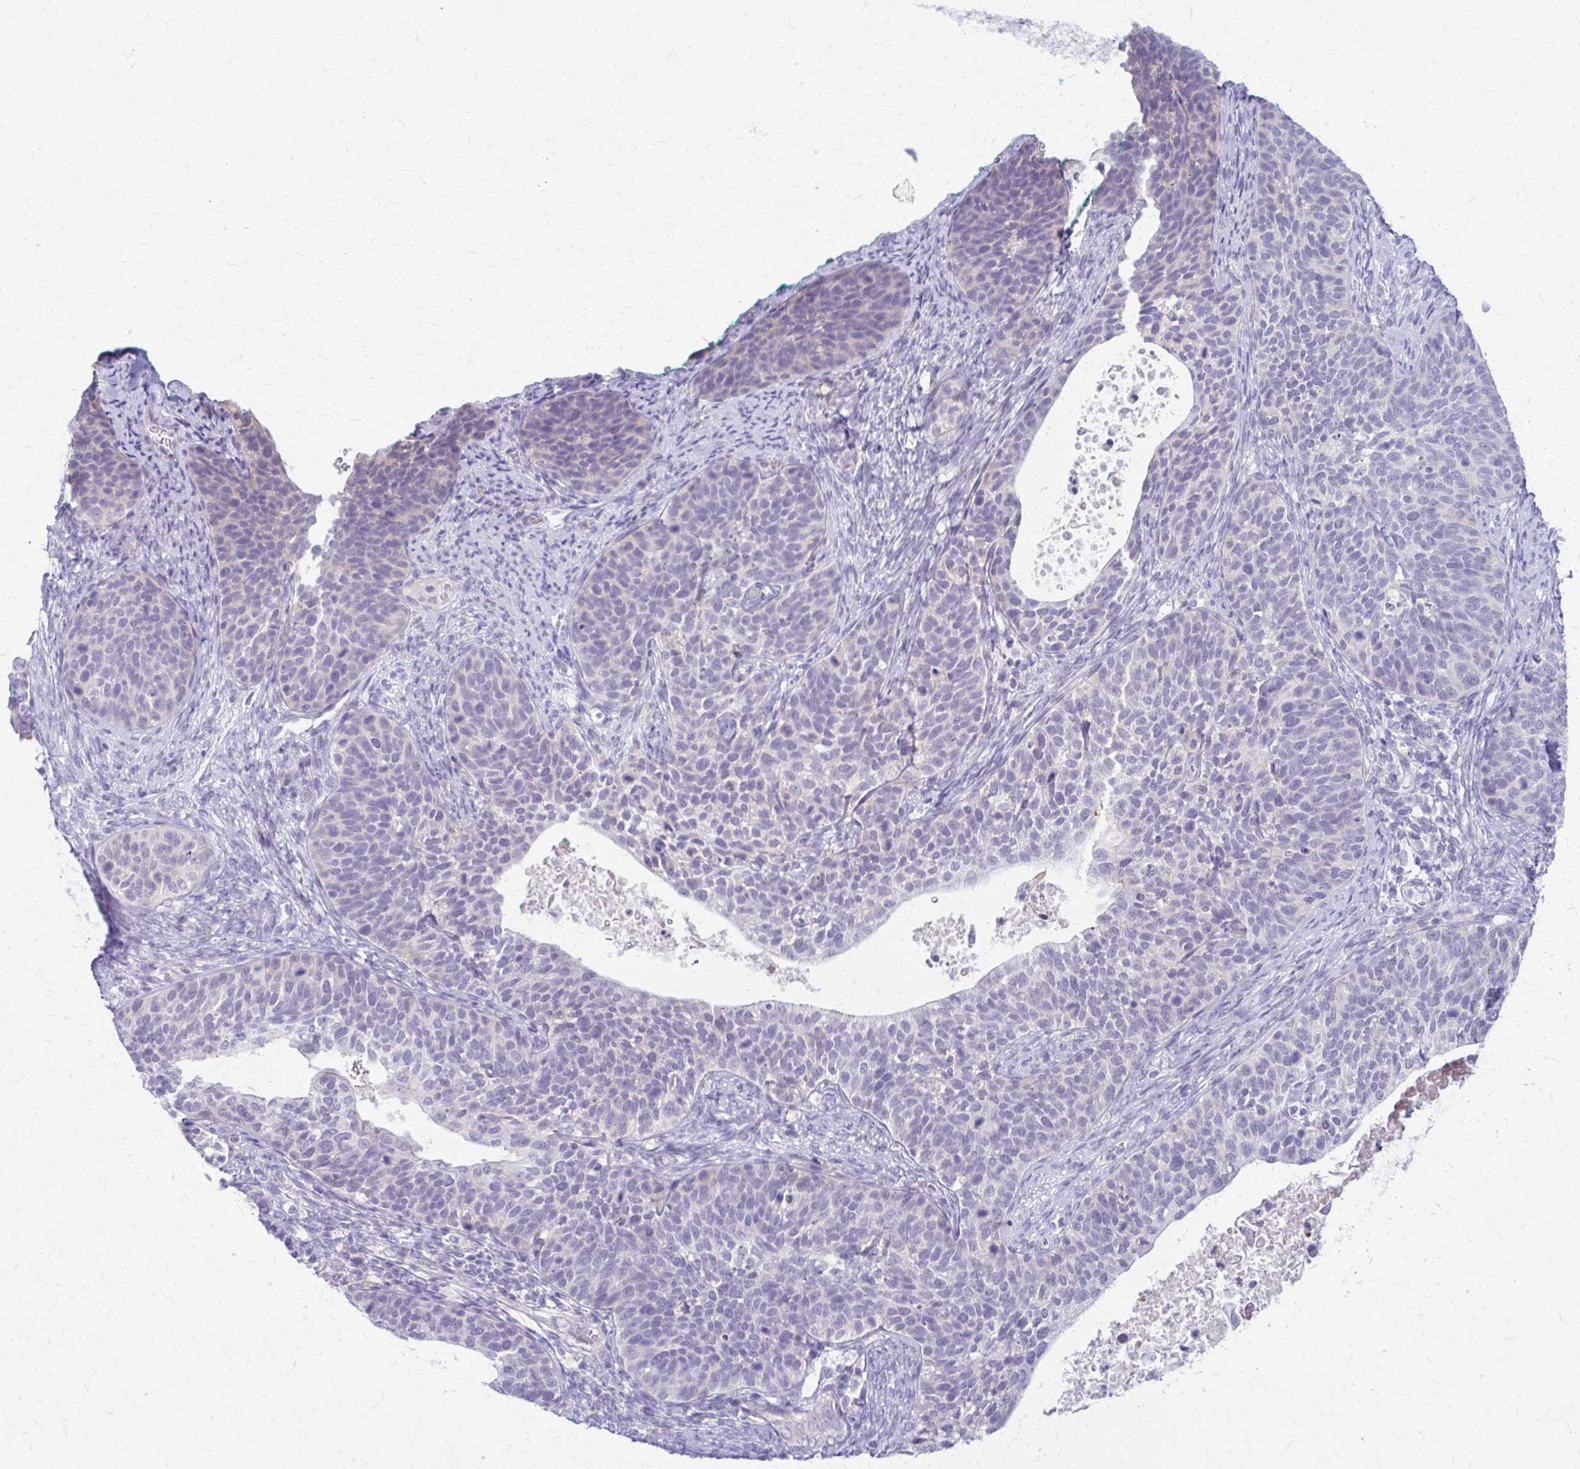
{"staining": {"intensity": "negative", "quantity": "none", "location": "none"}, "tissue": "cervical cancer", "cell_type": "Tumor cells", "image_type": "cancer", "snomed": [{"axis": "morphology", "description": "Squamous cell carcinoma, NOS"}, {"axis": "topography", "description": "Cervix"}], "caption": "This is an IHC image of human cervical squamous cell carcinoma. There is no staining in tumor cells.", "gene": "RHOBTB2", "patient": {"sex": "female", "age": 69}}